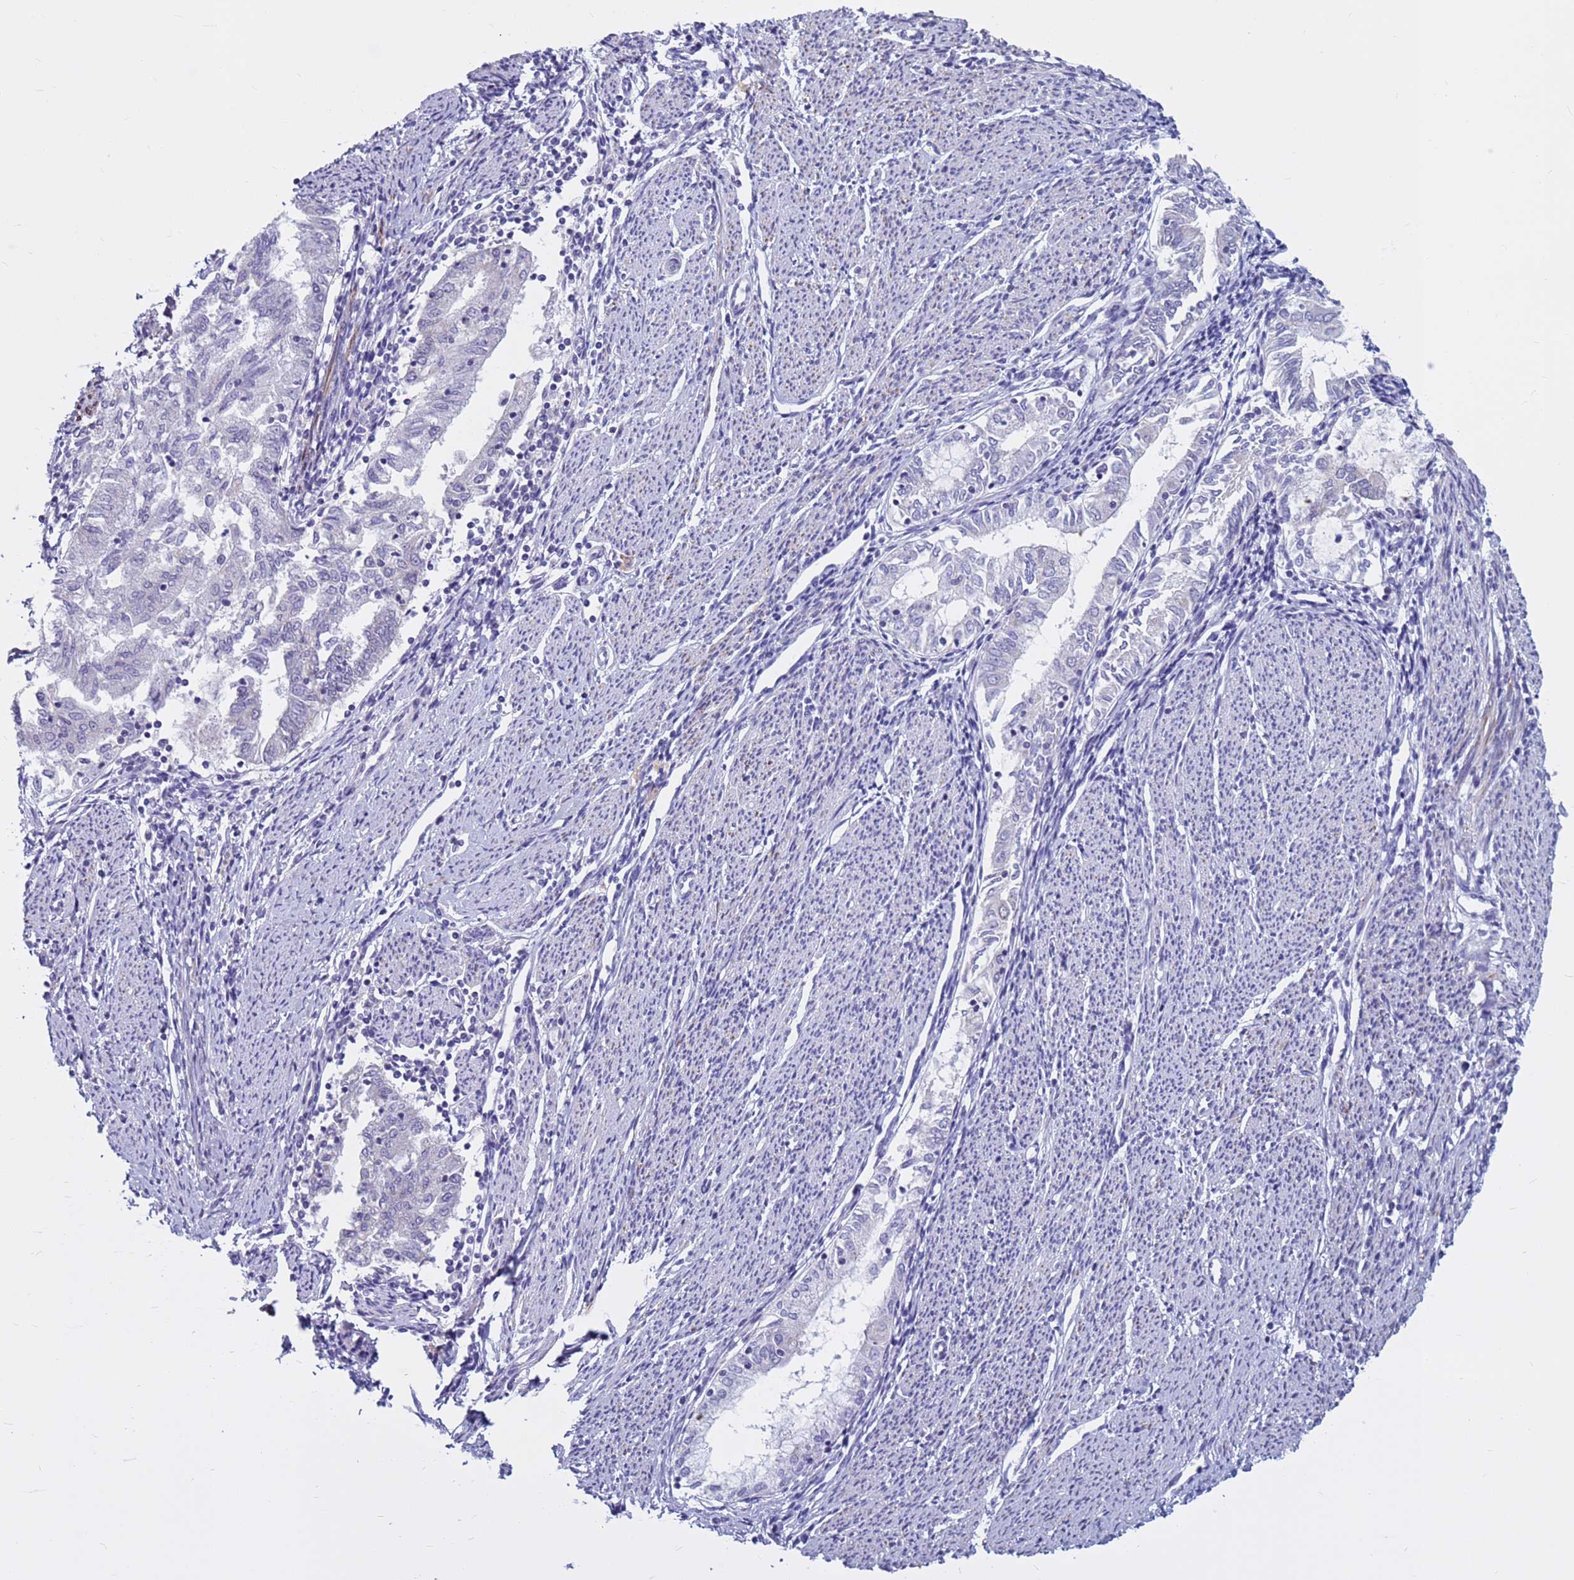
{"staining": {"intensity": "negative", "quantity": "none", "location": "none"}, "tissue": "endometrial cancer", "cell_type": "Tumor cells", "image_type": "cancer", "snomed": [{"axis": "morphology", "description": "Adenocarcinoma, NOS"}, {"axis": "topography", "description": "Endometrium"}], "caption": "Protein analysis of endometrial cancer shows no significant expression in tumor cells. (DAB immunohistochemistry (IHC), high magnification).", "gene": "CDK2AP2", "patient": {"sex": "female", "age": 79}}